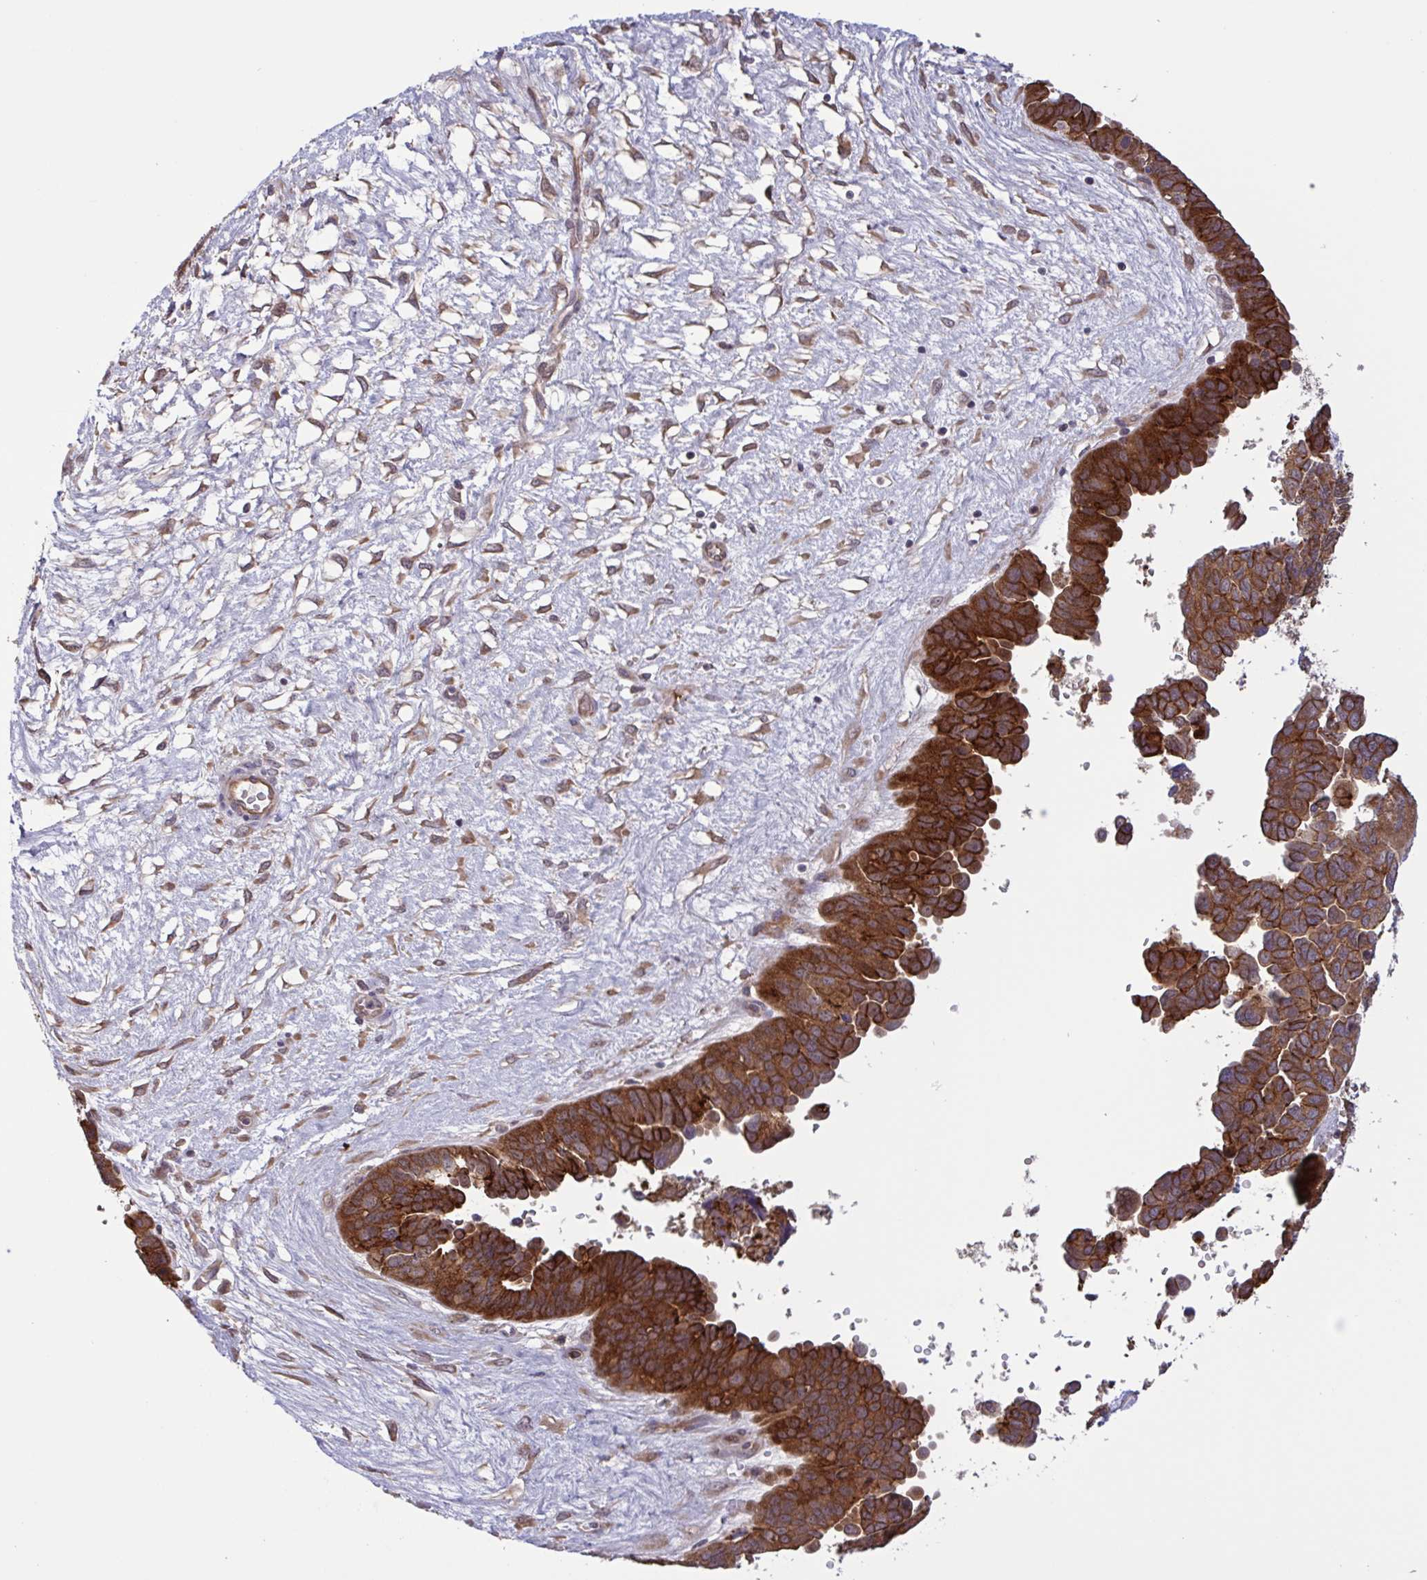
{"staining": {"intensity": "strong", "quantity": ">75%", "location": "cytoplasmic/membranous"}, "tissue": "ovarian cancer", "cell_type": "Tumor cells", "image_type": "cancer", "snomed": [{"axis": "morphology", "description": "Cystadenocarcinoma, serous, NOS"}, {"axis": "topography", "description": "Ovary"}], "caption": "Immunohistochemistry (IHC) staining of serous cystadenocarcinoma (ovarian), which shows high levels of strong cytoplasmic/membranous positivity in about >75% of tumor cells indicating strong cytoplasmic/membranous protein positivity. The staining was performed using DAB (3,3'-diaminobenzidine) (brown) for protein detection and nuclei were counterstained in hematoxylin (blue).", "gene": "INTS10", "patient": {"sex": "female", "age": 64}}